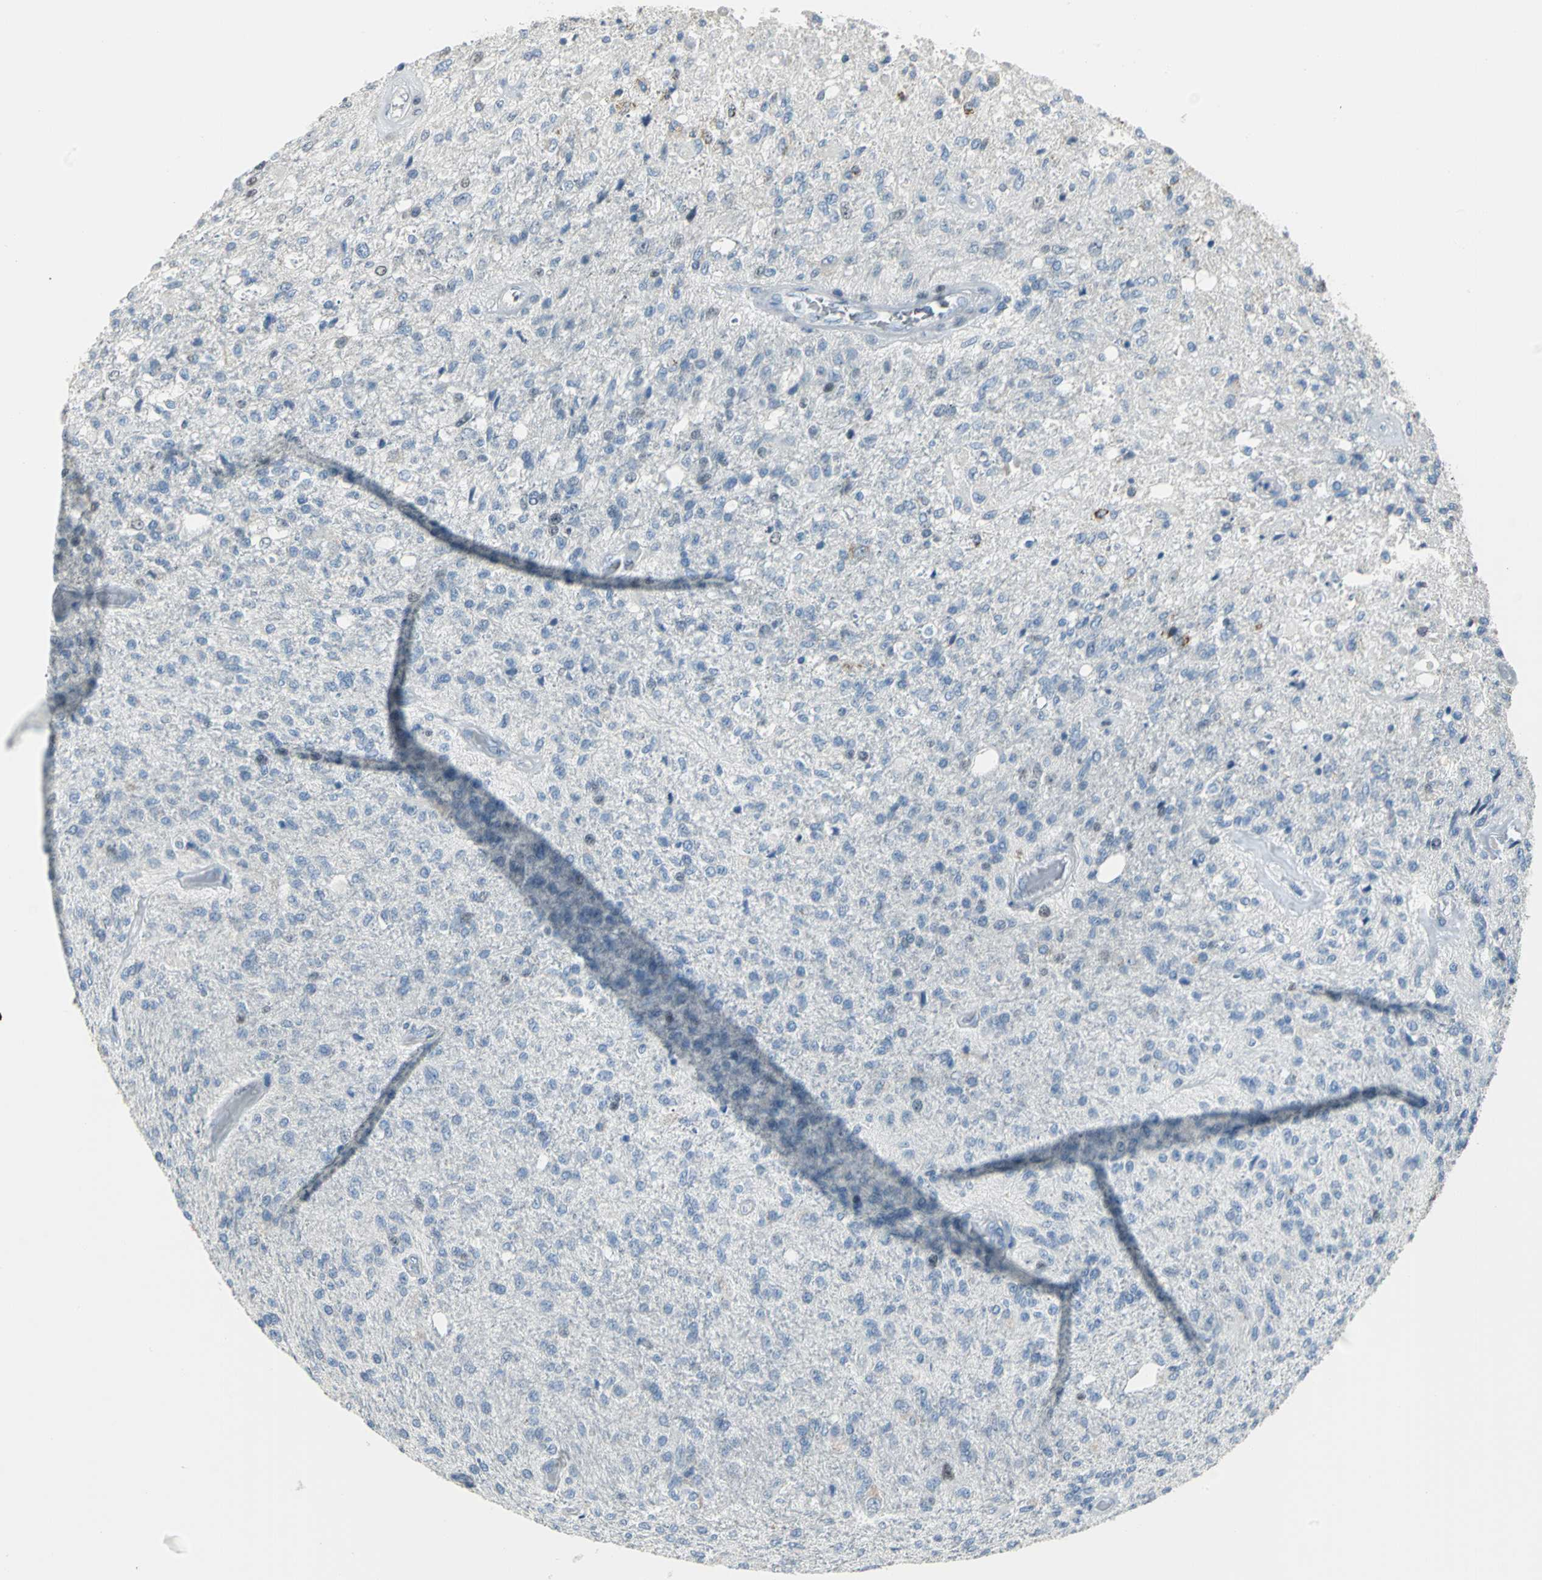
{"staining": {"intensity": "moderate", "quantity": "<25%", "location": "nuclear"}, "tissue": "glioma", "cell_type": "Tumor cells", "image_type": "cancer", "snomed": [{"axis": "morphology", "description": "Normal tissue, NOS"}, {"axis": "morphology", "description": "Glioma, malignant, High grade"}, {"axis": "topography", "description": "Cerebral cortex"}], "caption": "A high-resolution micrograph shows IHC staining of glioma, which demonstrates moderate nuclear positivity in about <25% of tumor cells.", "gene": "MCM3", "patient": {"sex": "male", "age": 77}}